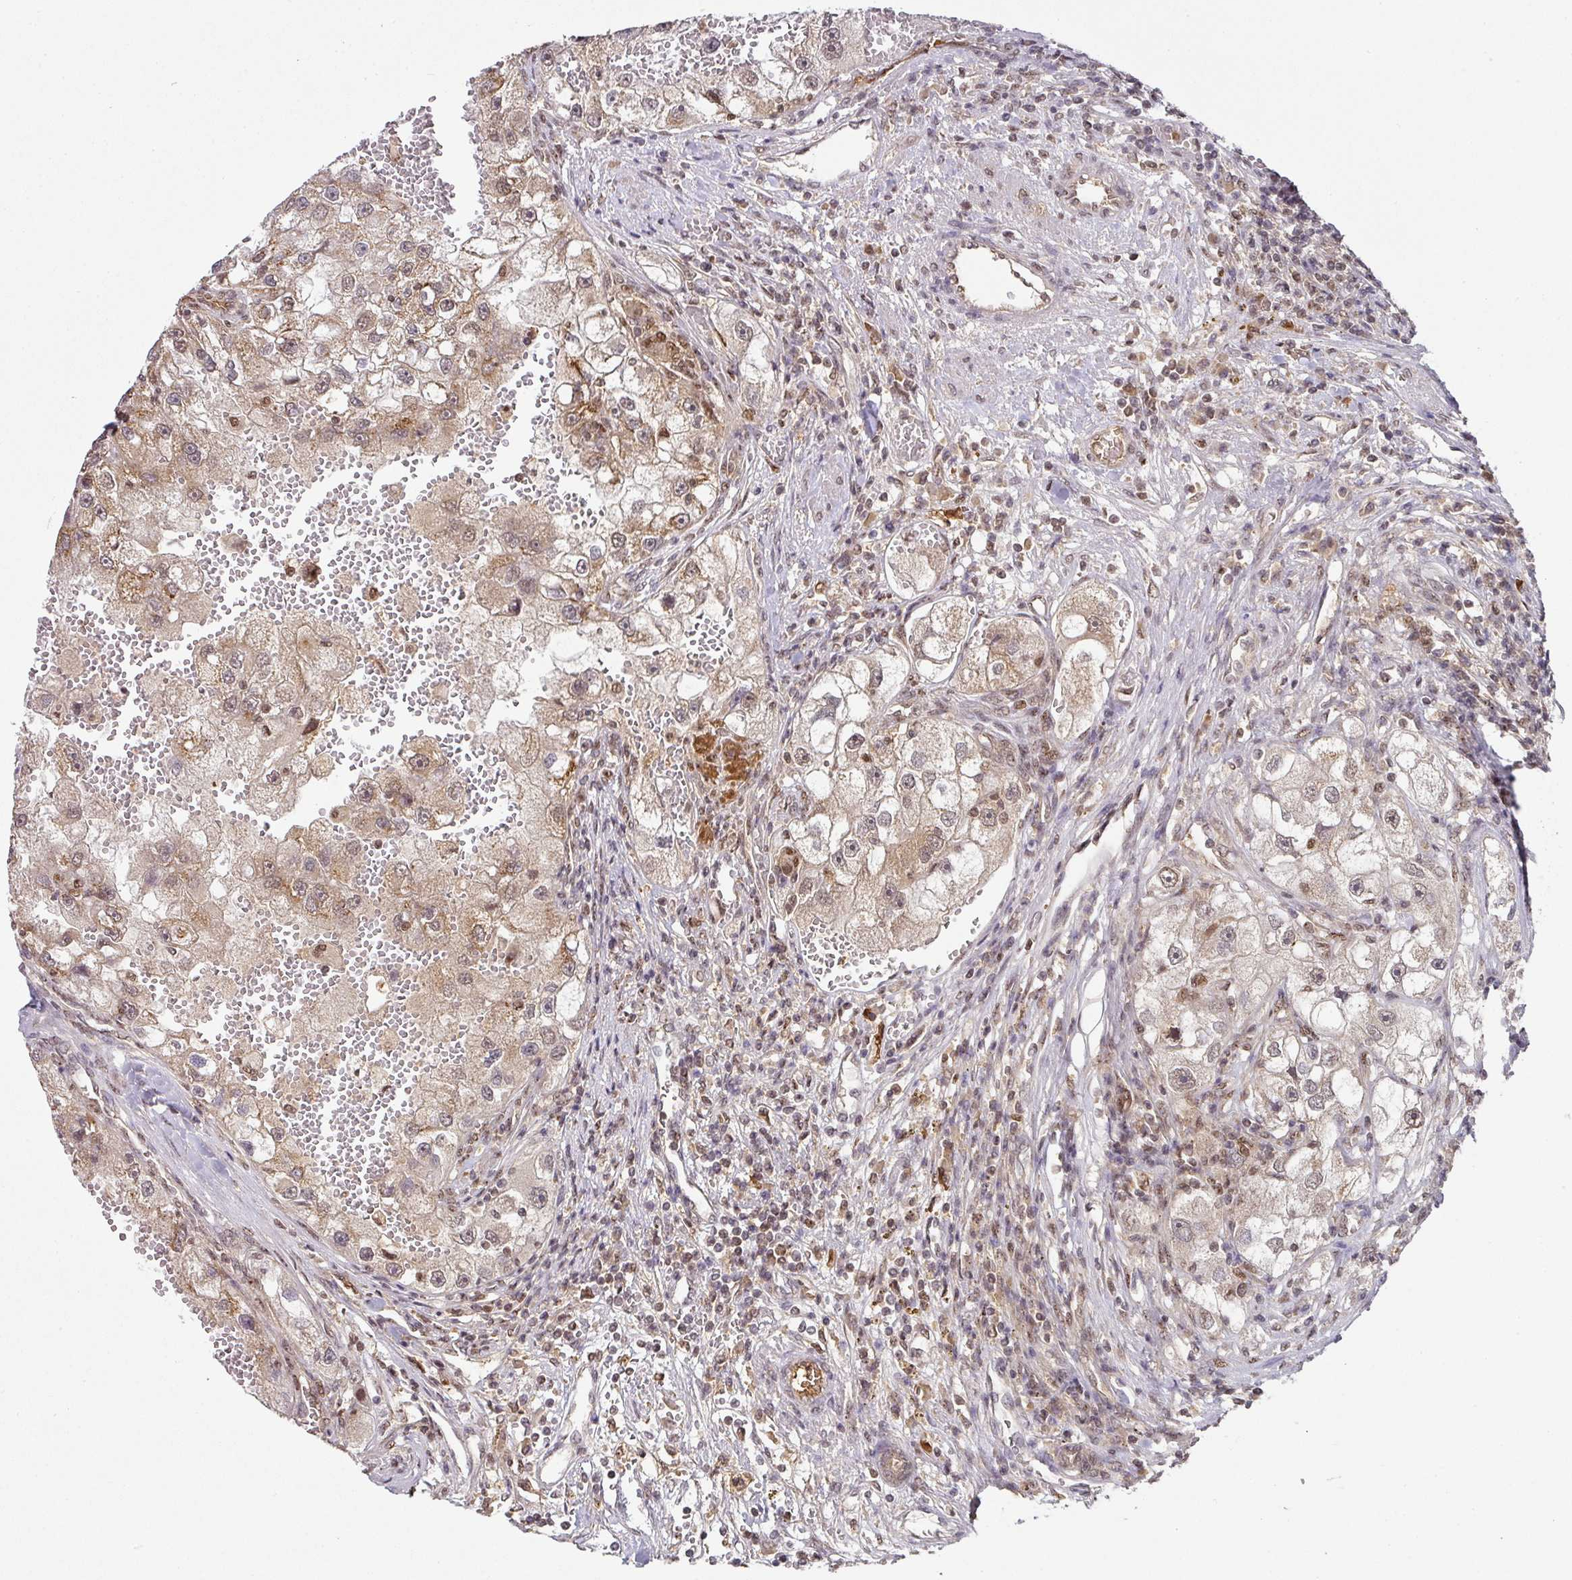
{"staining": {"intensity": "moderate", "quantity": "25%-75%", "location": "cytoplasmic/membranous,nuclear"}, "tissue": "renal cancer", "cell_type": "Tumor cells", "image_type": "cancer", "snomed": [{"axis": "morphology", "description": "Adenocarcinoma, NOS"}, {"axis": "topography", "description": "Kidney"}], "caption": "Protein expression by immunohistochemistry reveals moderate cytoplasmic/membranous and nuclear expression in approximately 25%-75% of tumor cells in renal cancer (adenocarcinoma).", "gene": "RANBP9", "patient": {"sex": "male", "age": 63}}